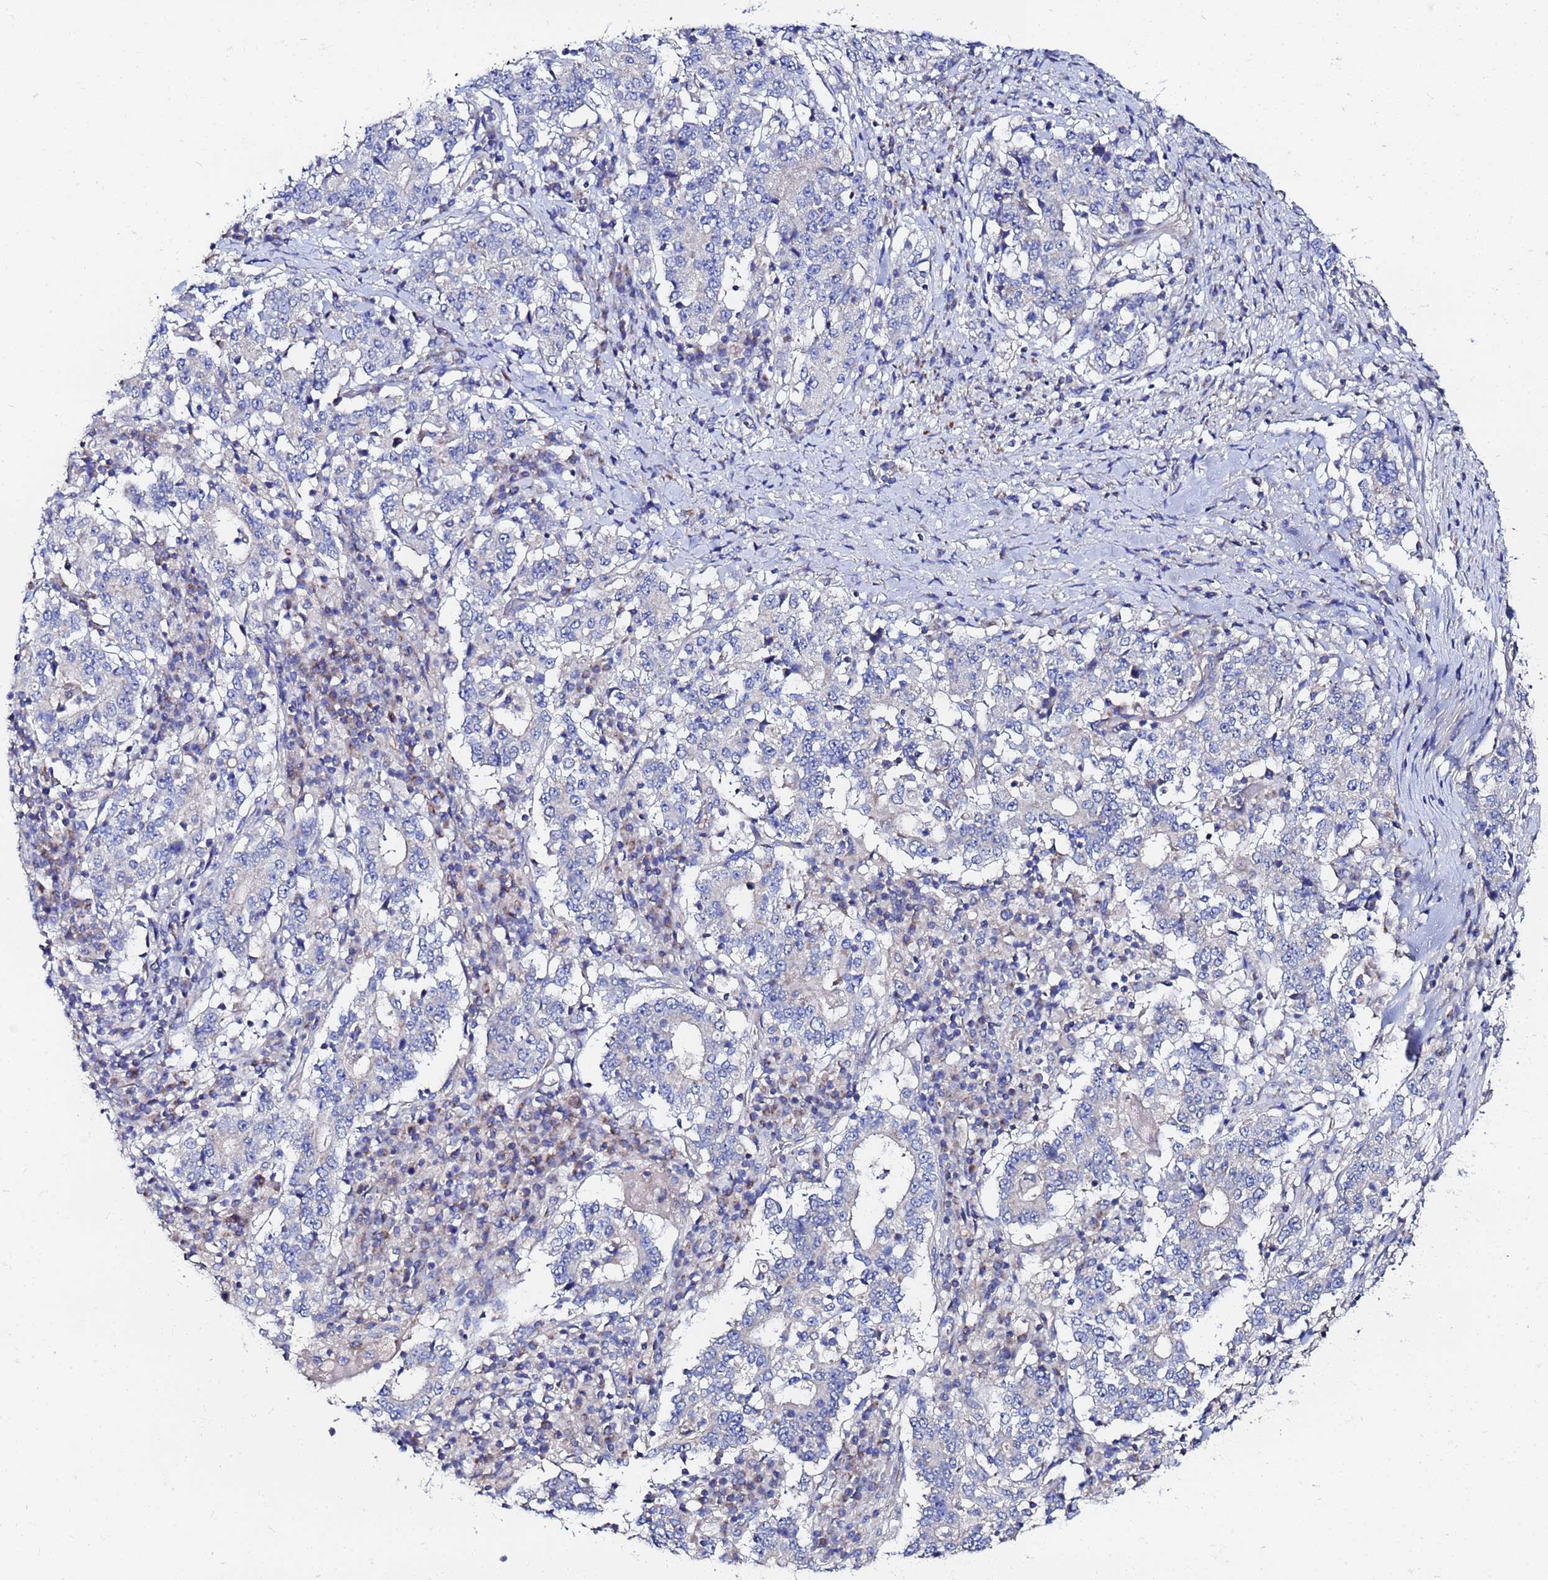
{"staining": {"intensity": "negative", "quantity": "none", "location": "none"}, "tissue": "stomach cancer", "cell_type": "Tumor cells", "image_type": "cancer", "snomed": [{"axis": "morphology", "description": "Adenocarcinoma, NOS"}, {"axis": "topography", "description": "Stomach"}], "caption": "Immunohistochemistry histopathology image of human stomach cancer (adenocarcinoma) stained for a protein (brown), which exhibits no staining in tumor cells.", "gene": "FAHD2A", "patient": {"sex": "male", "age": 59}}